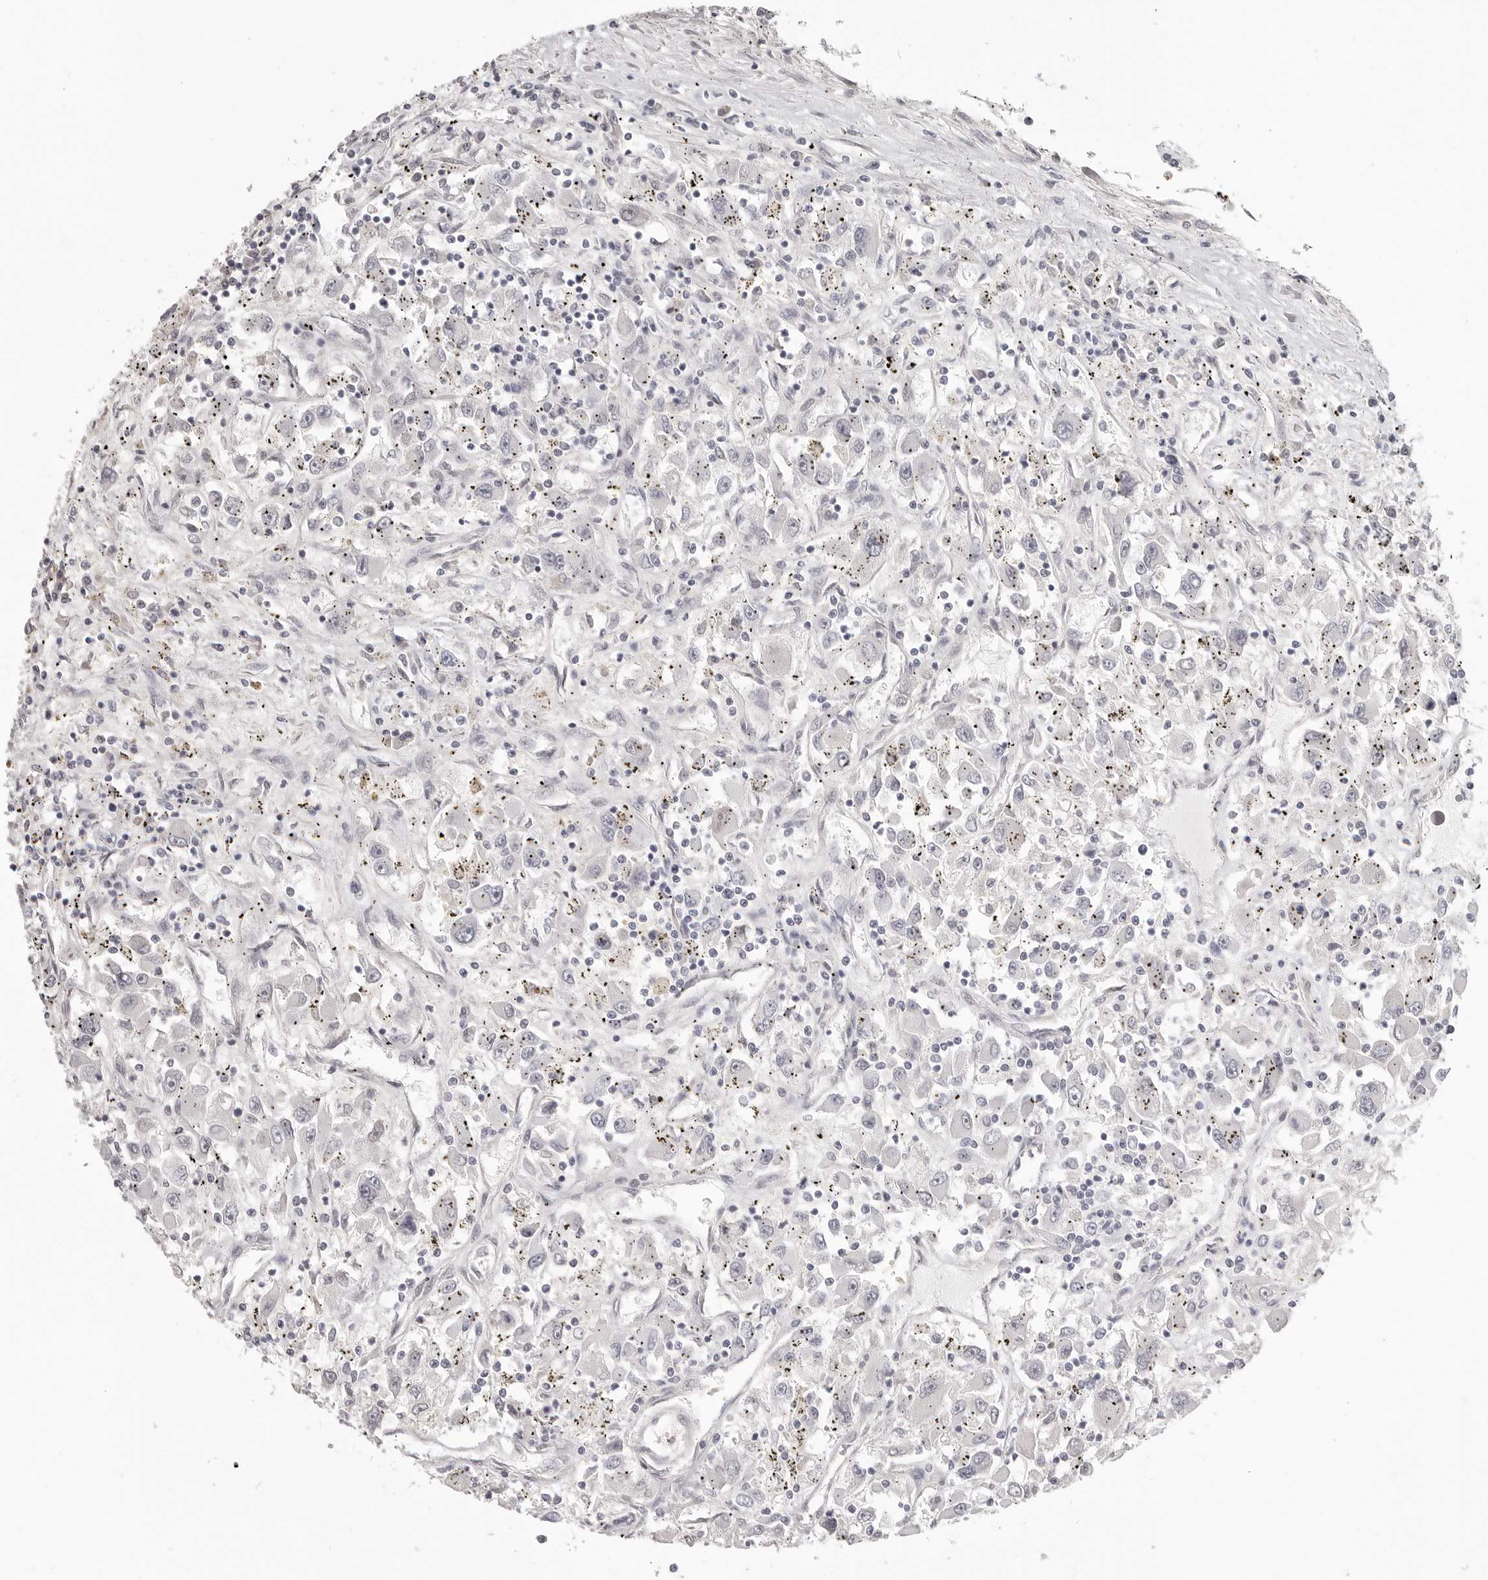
{"staining": {"intensity": "negative", "quantity": "none", "location": "none"}, "tissue": "renal cancer", "cell_type": "Tumor cells", "image_type": "cancer", "snomed": [{"axis": "morphology", "description": "Adenocarcinoma, NOS"}, {"axis": "topography", "description": "Kidney"}], "caption": "Tumor cells show no significant positivity in renal adenocarcinoma. (Brightfield microscopy of DAB IHC at high magnification).", "gene": "HMGCS2", "patient": {"sex": "female", "age": 52}}